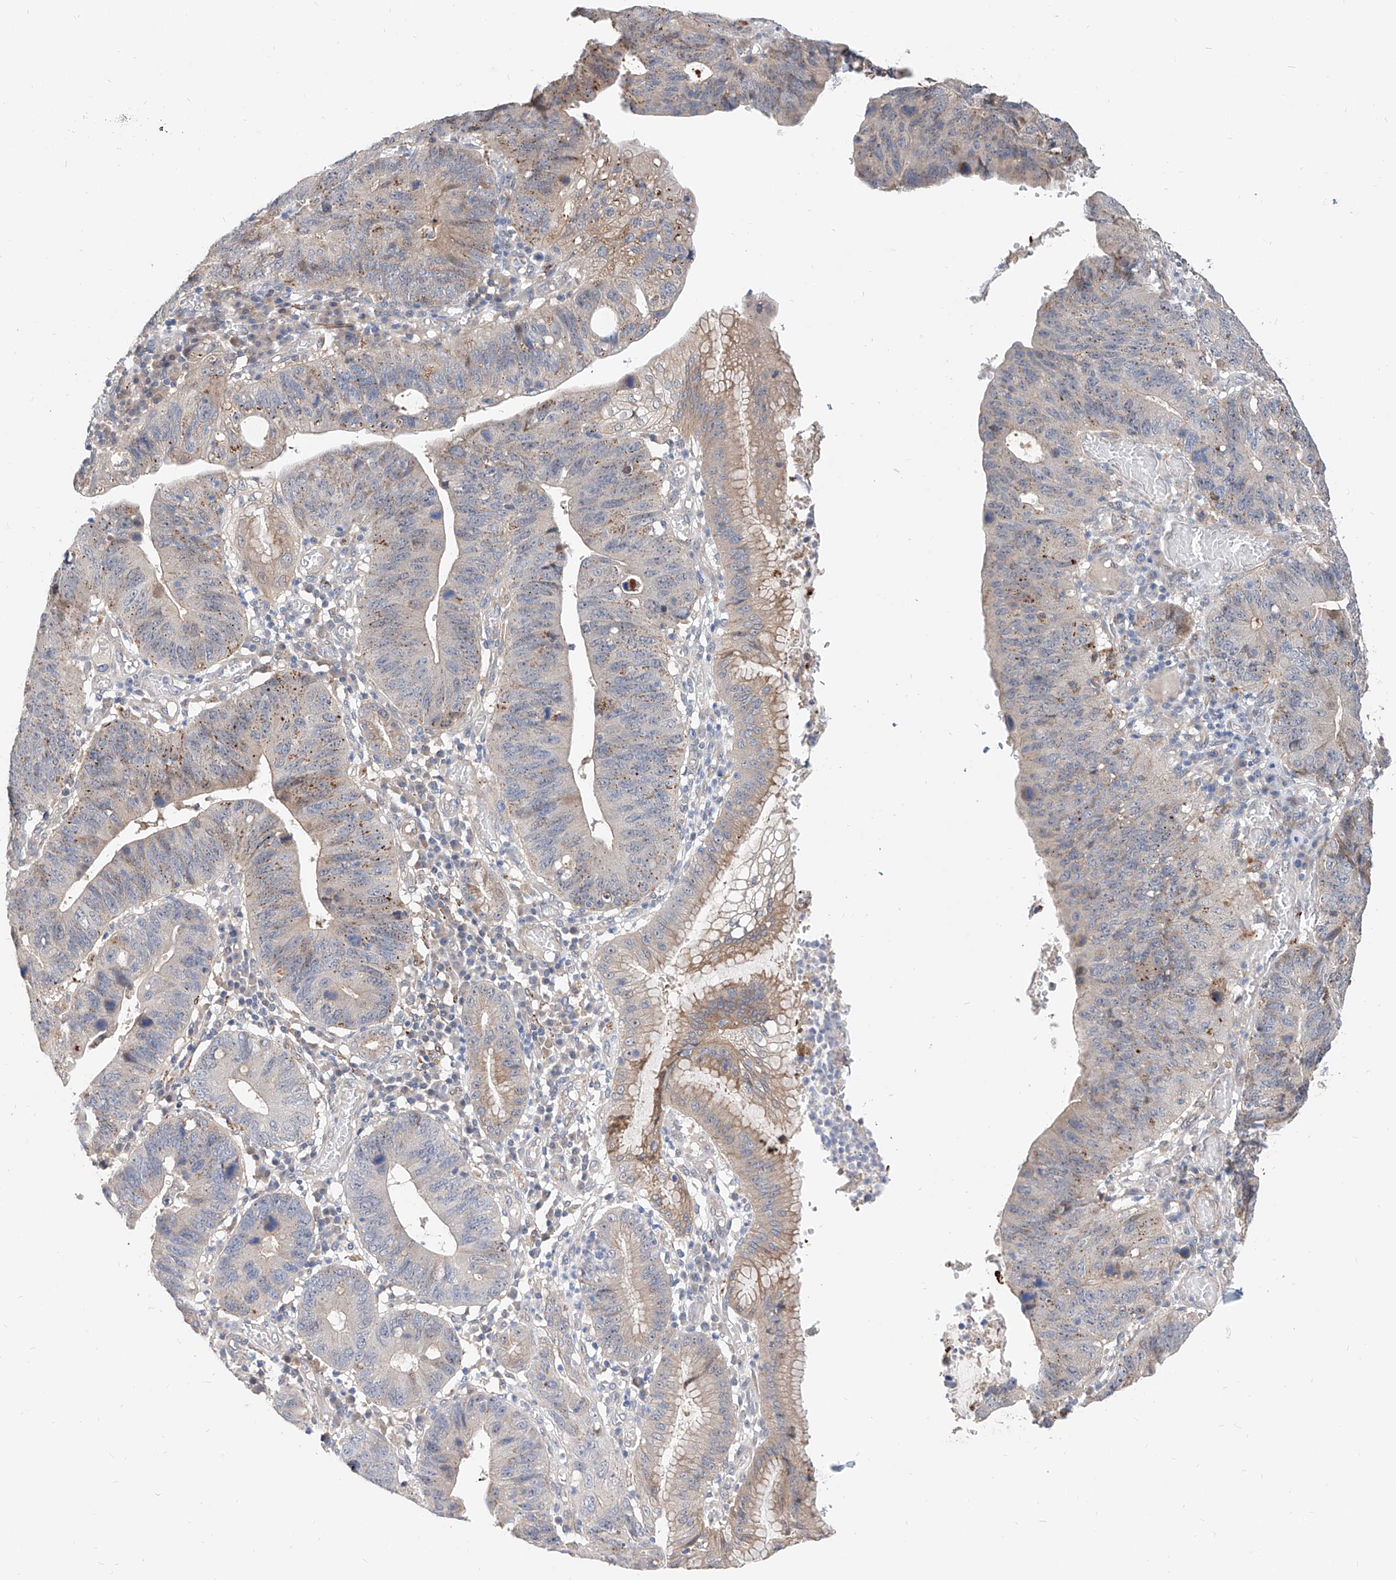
{"staining": {"intensity": "weak", "quantity": "25%-75%", "location": "cytoplasmic/membranous"}, "tissue": "stomach cancer", "cell_type": "Tumor cells", "image_type": "cancer", "snomed": [{"axis": "morphology", "description": "Adenocarcinoma, NOS"}, {"axis": "topography", "description": "Stomach"}], "caption": "Immunohistochemistry (IHC) of human stomach cancer (adenocarcinoma) displays low levels of weak cytoplasmic/membranous staining in about 25%-75% of tumor cells.", "gene": "MAGEE2", "patient": {"sex": "male", "age": 59}}